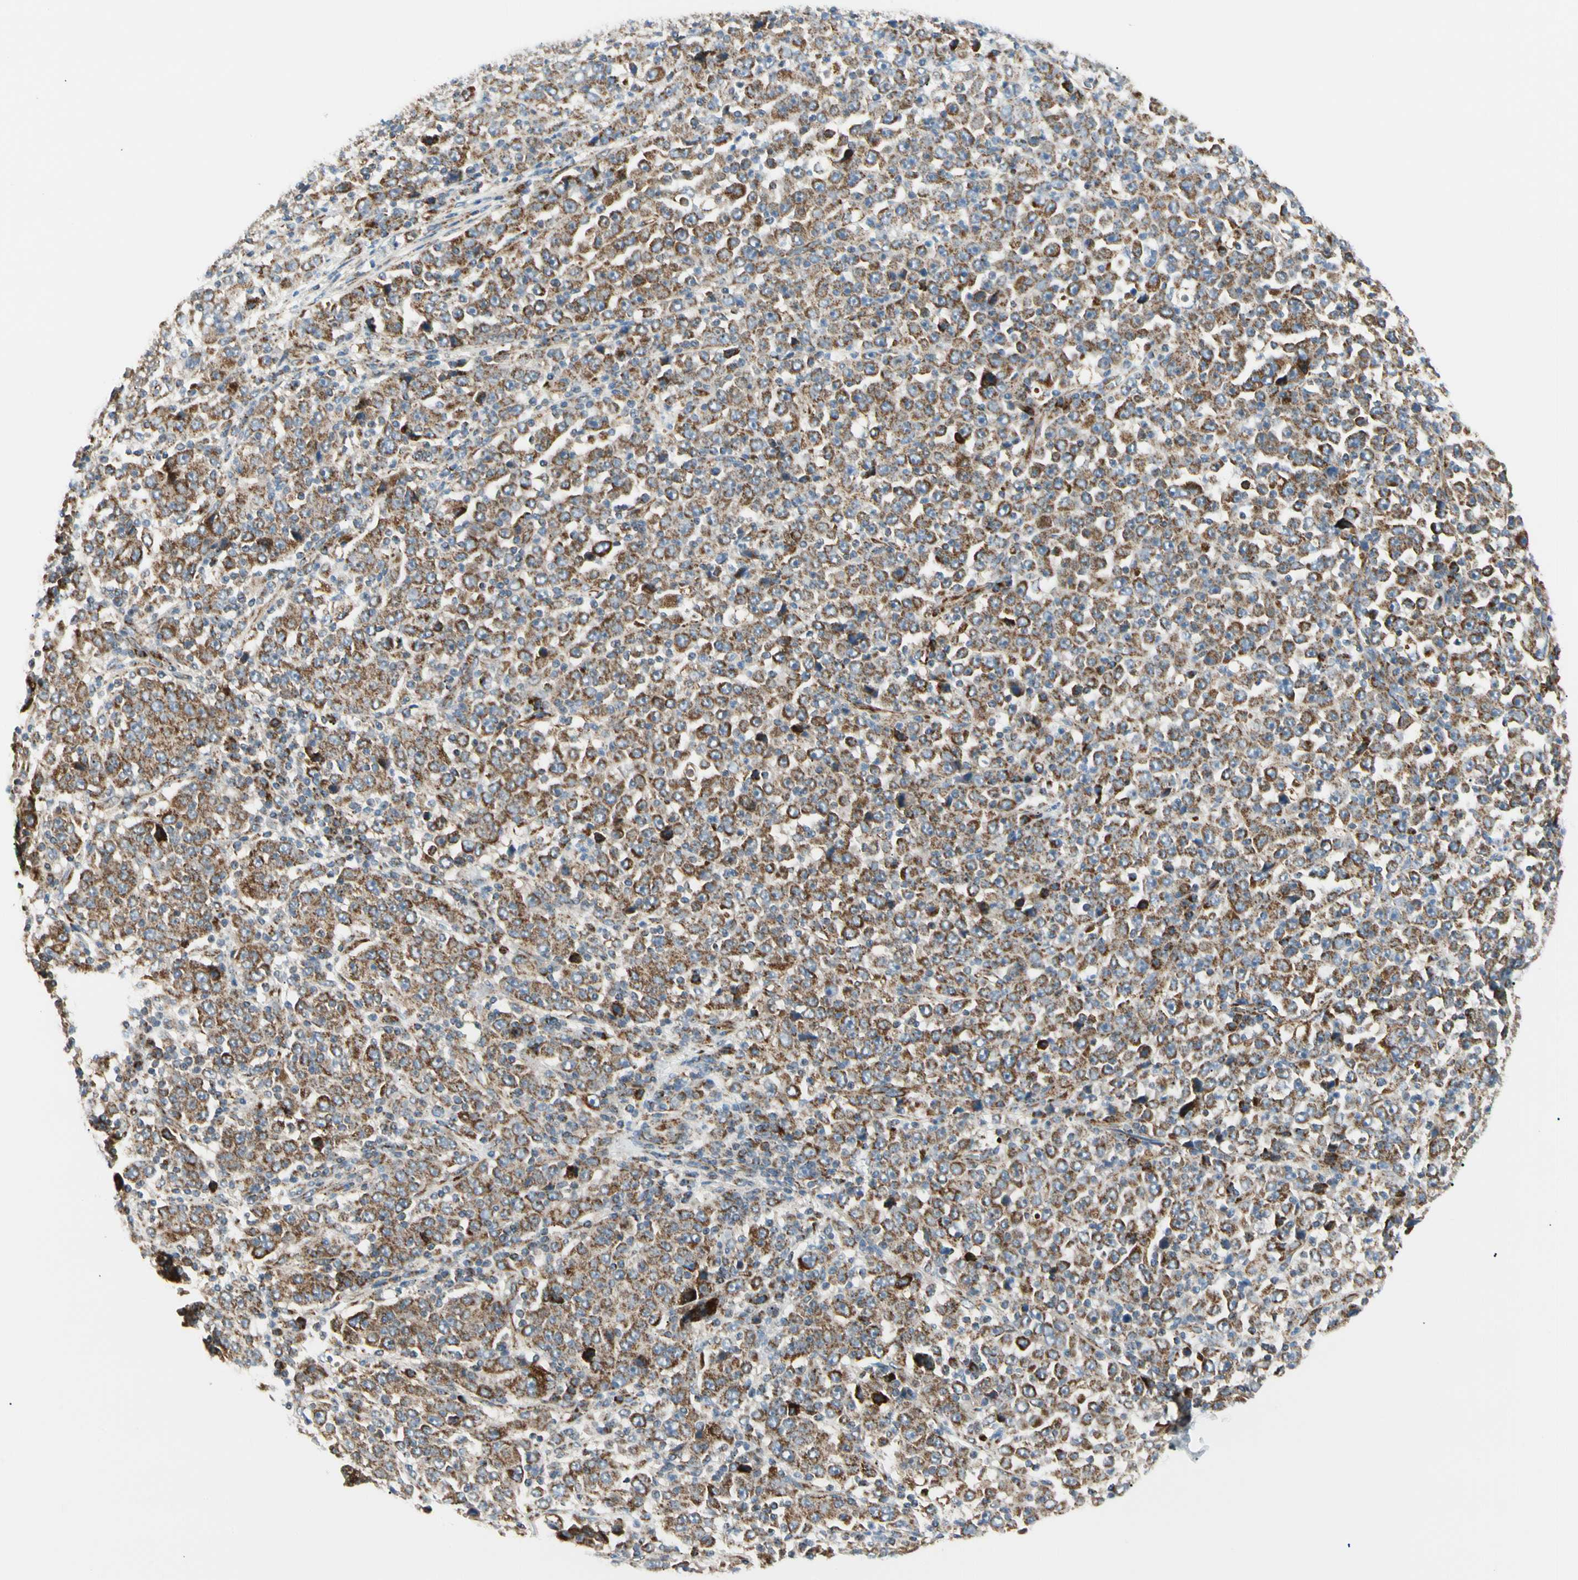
{"staining": {"intensity": "strong", "quantity": ">75%", "location": "cytoplasmic/membranous"}, "tissue": "stomach cancer", "cell_type": "Tumor cells", "image_type": "cancer", "snomed": [{"axis": "morphology", "description": "Normal tissue, NOS"}, {"axis": "morphology", "description": "Adenocarcinoma, NOS"}, {"axis": "topography", "description": "Stomach, upper"}, {"axis": "topography", "description": "Stomach"}], "caption": "Stomach cancer tissue demonstrates strong cytoplasmic/membranous positivity in about >75% of tumor cells", "gene": "TBC1D10A", "patient": {"sex": "male", "age": 59}}